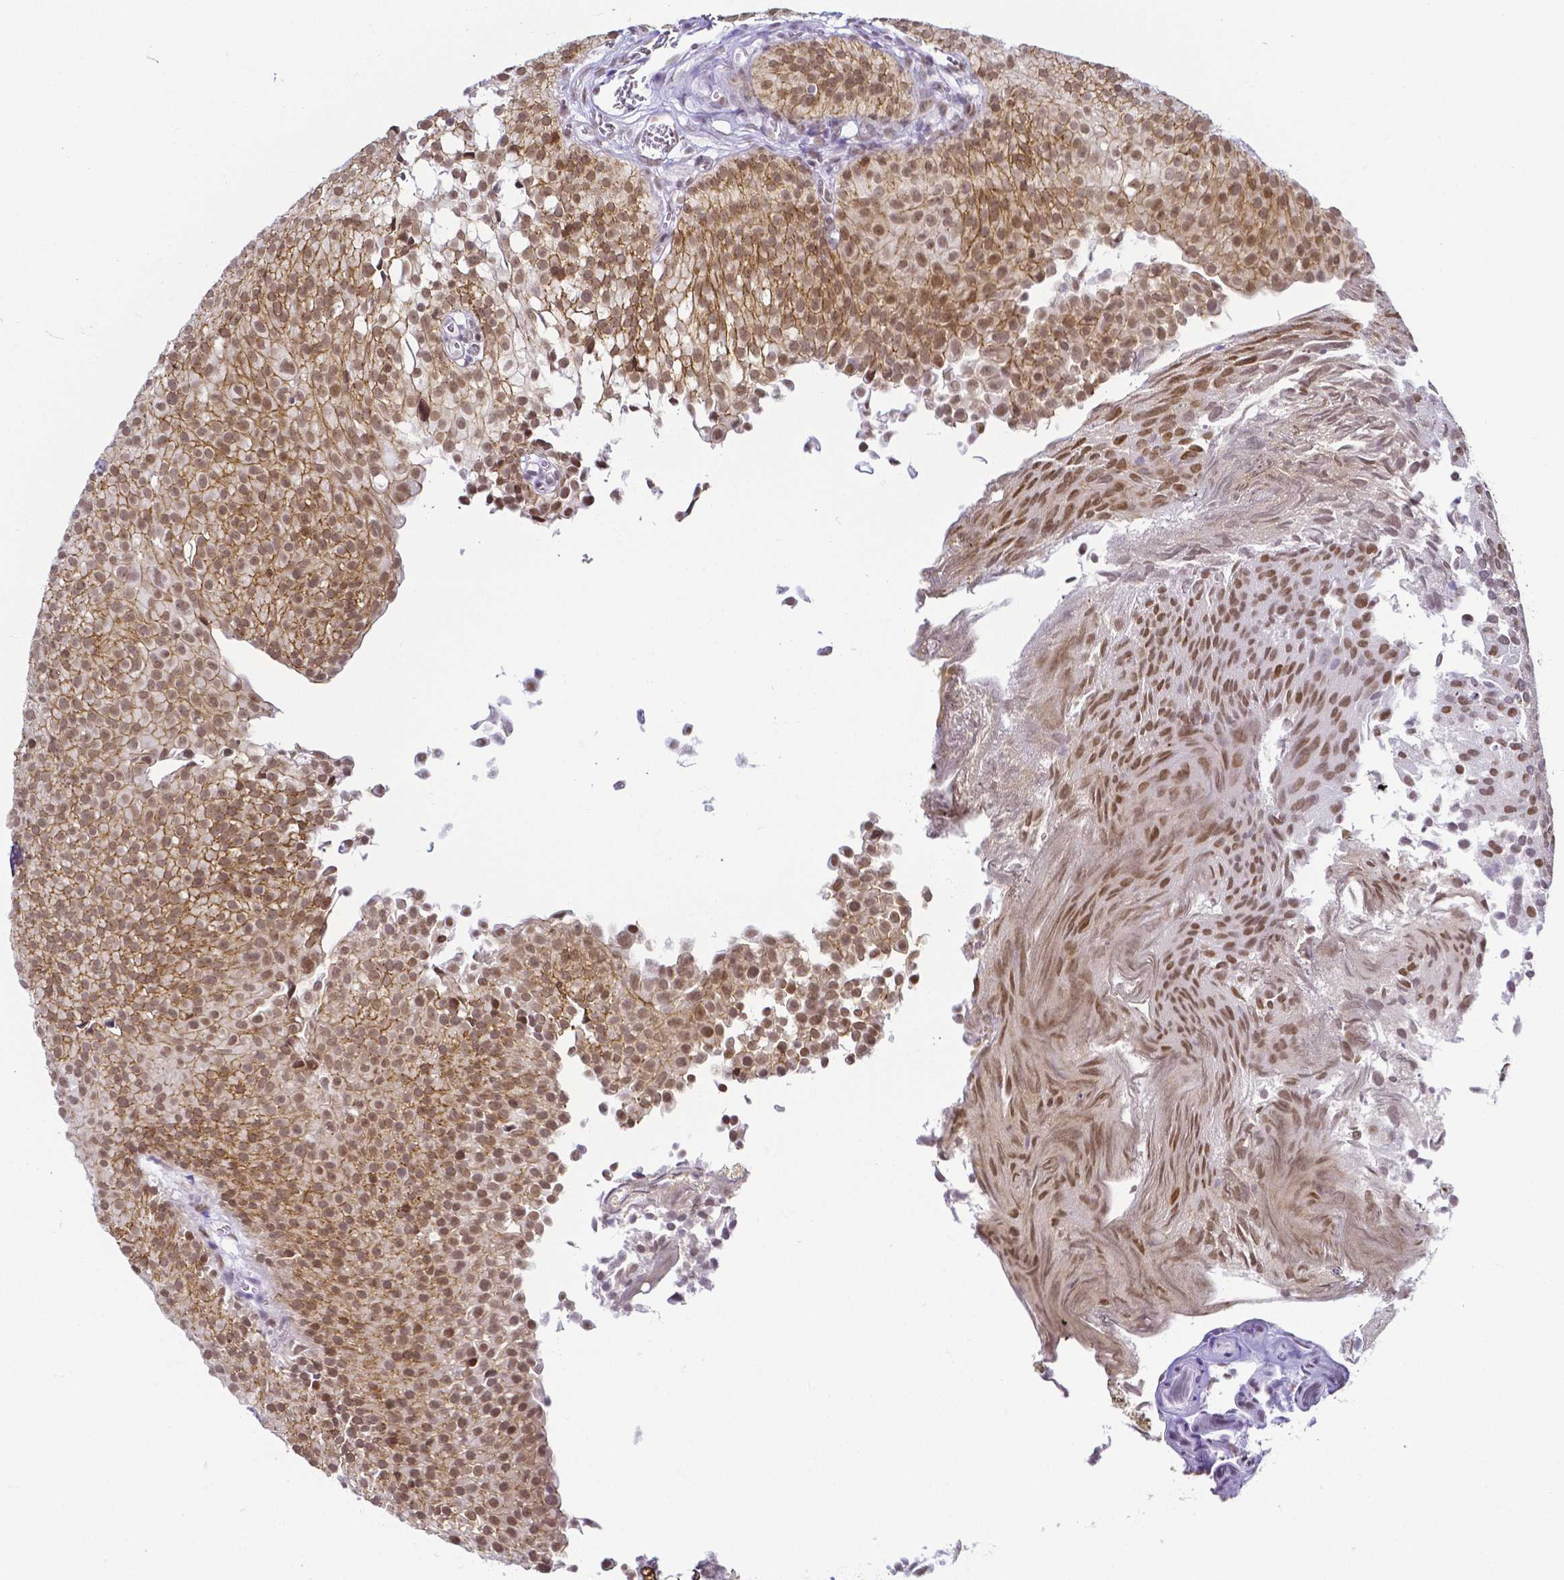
{"staining": {"intensity": "moderate", "quantity": ">75%", "location": "cytoplasmic/membranous,nuclear"}, "tissue": "urothelial cancer", "cell_type": "Tumor cells", "image_type": "cancer", "snomed": [{"axis": "morphology", "description": "Urothelial carcinoma, Low grade"}, {"axis": "topography", "description": "Urinary bladder"}], "caption": "Tumor cells display medium levels of moderate cytoplasmic/membranous and nuclear expression in about >75% of cells in urothelial cancer.", "gene": "FAM83G", "patient": {"sex": "male", "age": 80}}